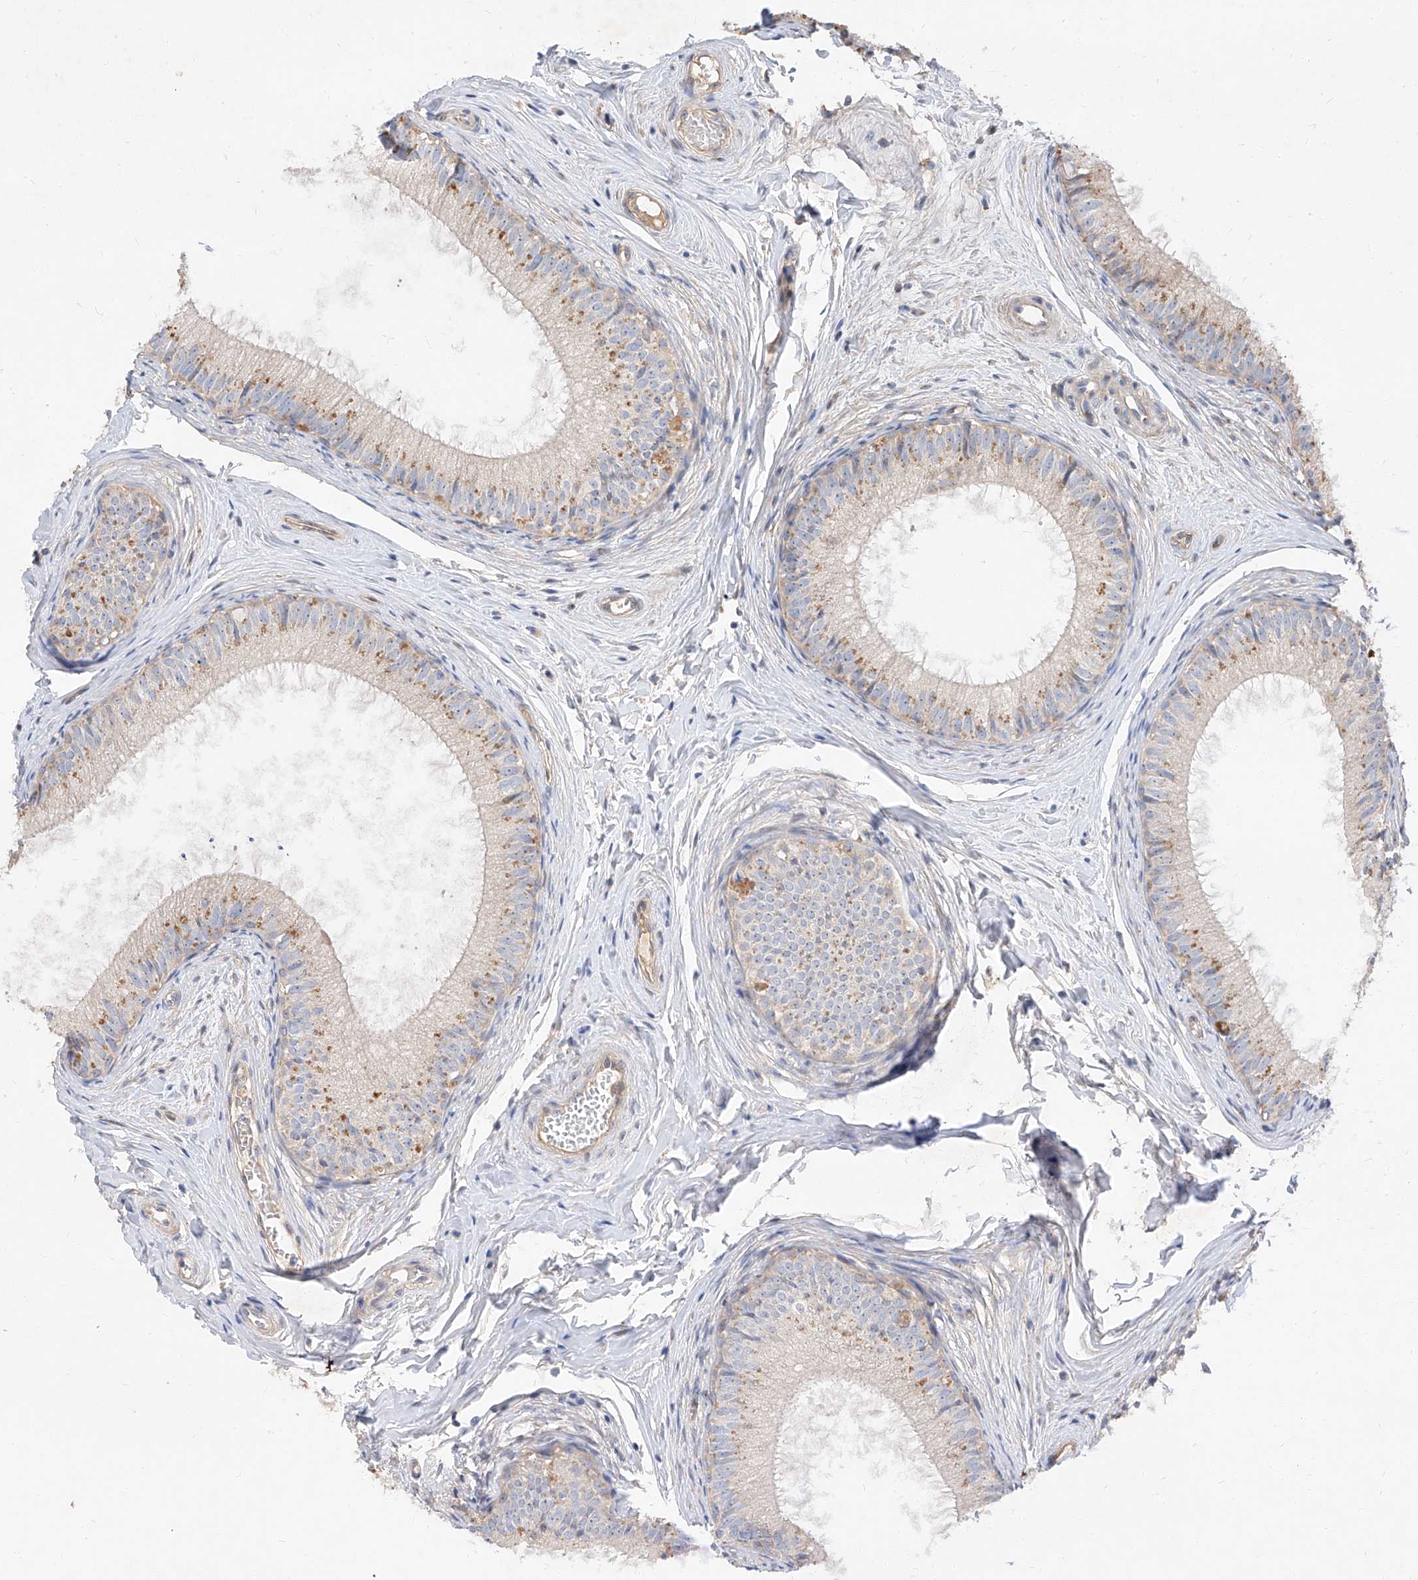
{"staining": {"intensity": "weak", "quantity": "25%-75%", "location": "cytoplasmic/membranous"}, "tissue": "epididymis", "cell_type": "Glandular cells", "image_type": "normal", "snomed": [{"axis": "morphology", "description": "Normal tissue, NOS"}, {"axis": "topography", "description": "Epididymis"}], "caption": "Unremarkable epididymis exhibits weak cytoplasmic/membranous staining in approximately 25%-75% of glandular cells, visualized by immunohistochemistry.", "gene": "DIRAS3", "patient": {"sex": "male", "age": 34}}